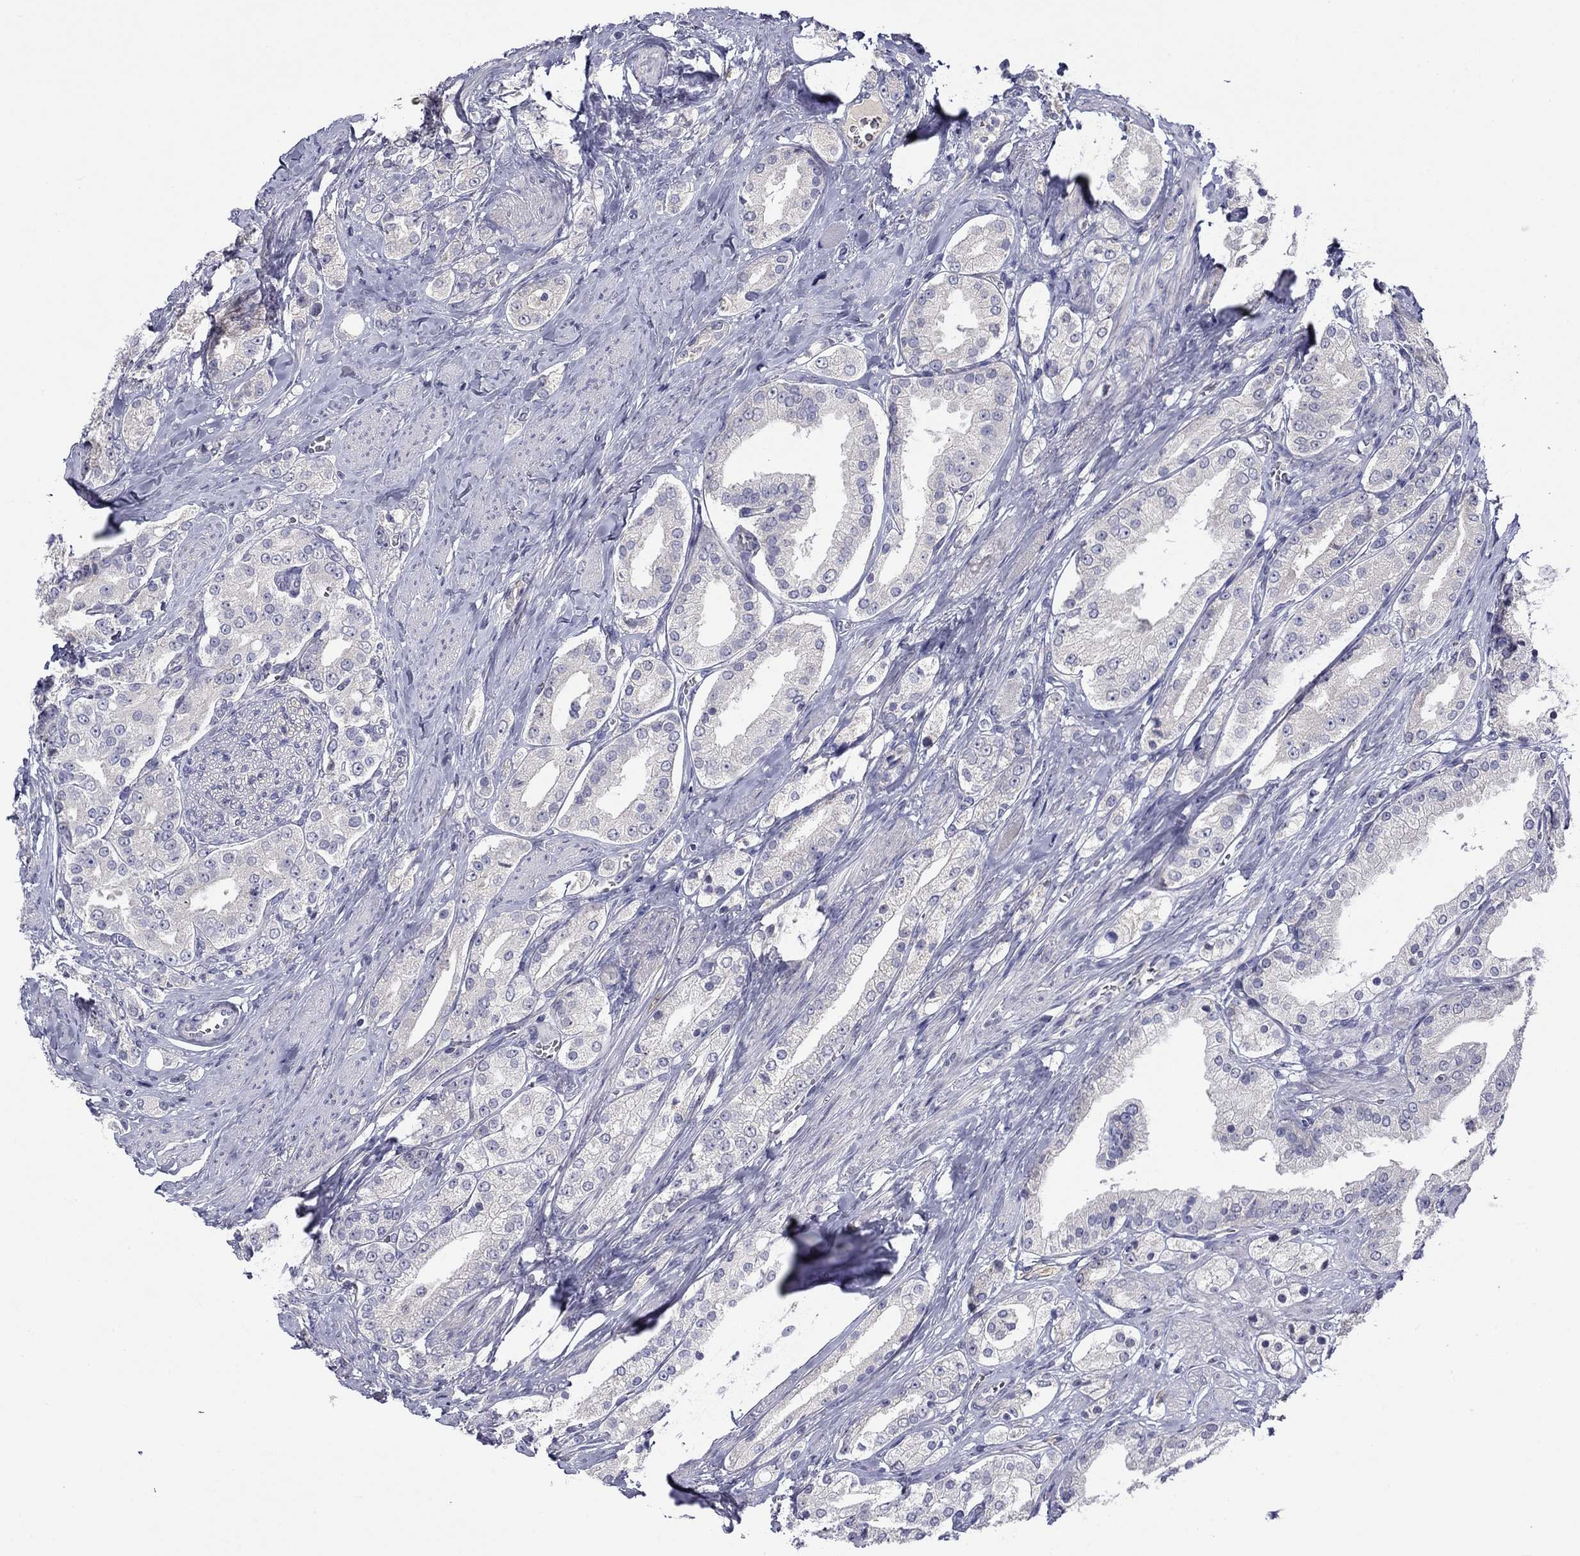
{"staining": {"intensity": "negative", "quantity": "none", "location": "none"}, "tissue": "prostate cancer", "cell_type": "Tumor cells", "image_type": "cancer", "snomed": [{"axis": "morphology", "description": "Adenocarcinoma, NOS"}, {"axis": "topography", "description": "Prostate and seminal vesicle, NOS"}, {"axis": "topography", "description": "Prostate"}], "caption": "Adenocarcinoma (prostate) stained for a protein using IHC displays no positivity tumor cells.", "gene": "SPATA7", "patient": {"sex": "male", "age": 67}}